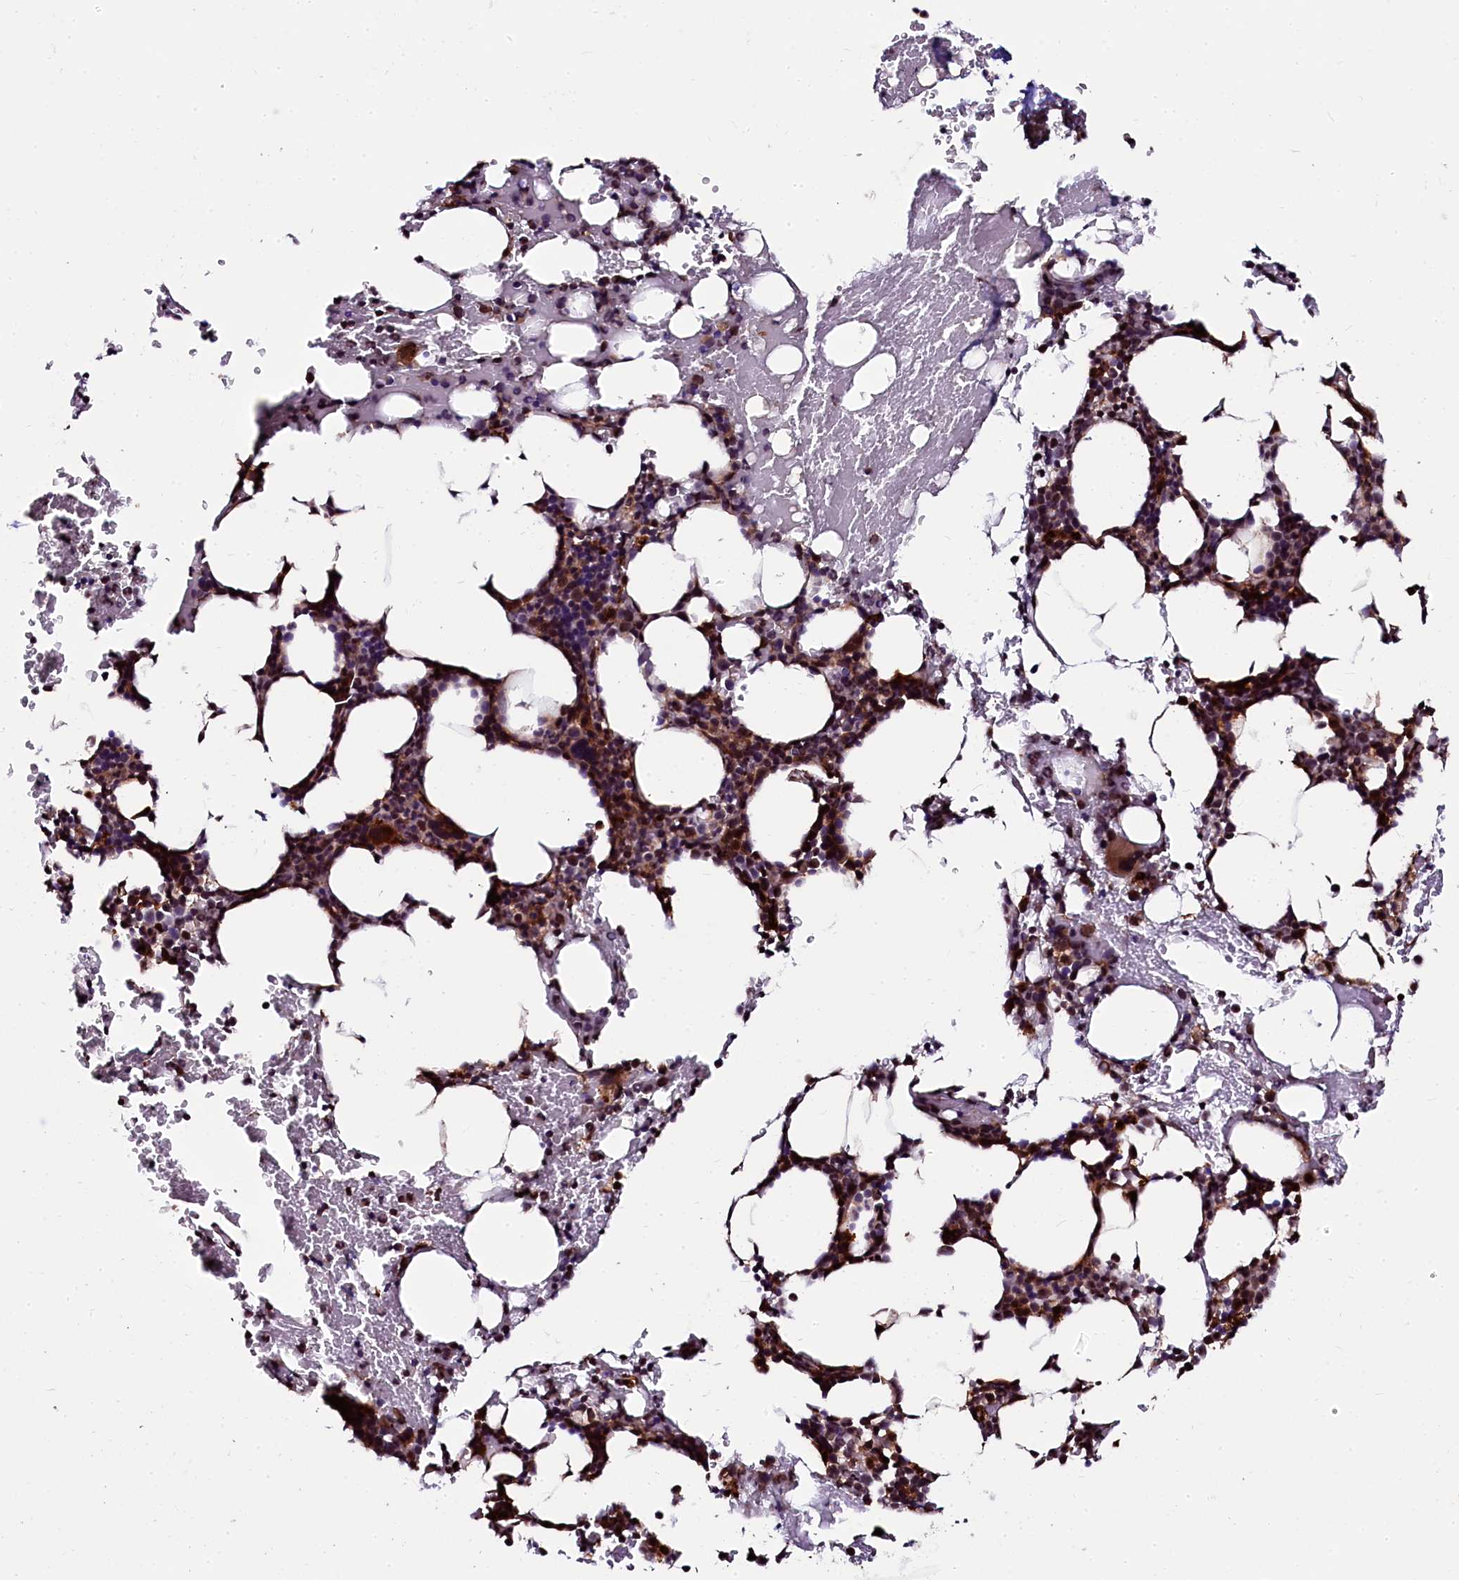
{"staining": {"intensity": "strong", "quantity": "25%-75%", "location": "cytoplasmic/membranous,nuclear"}, "tissue": "bone marrow", "cell_type": "Hematopoietic cells", "image_type": "normal", "snomed": [{"axis": "morphology", "description": "Normal tissue, NOS"}, {"axis": "morphology", "description": "Inflammation, NOS"}, {"axis": "topography", "description": "Bone marrow"}], "caption": "A brown stain labels strong cytoplasmic/membranous,nuclear expression of a protein in hematopoietic cells of unremarkable bone marrow.", "gene": "N4BP1", "patient": {"sex": "male", "age": 41}}